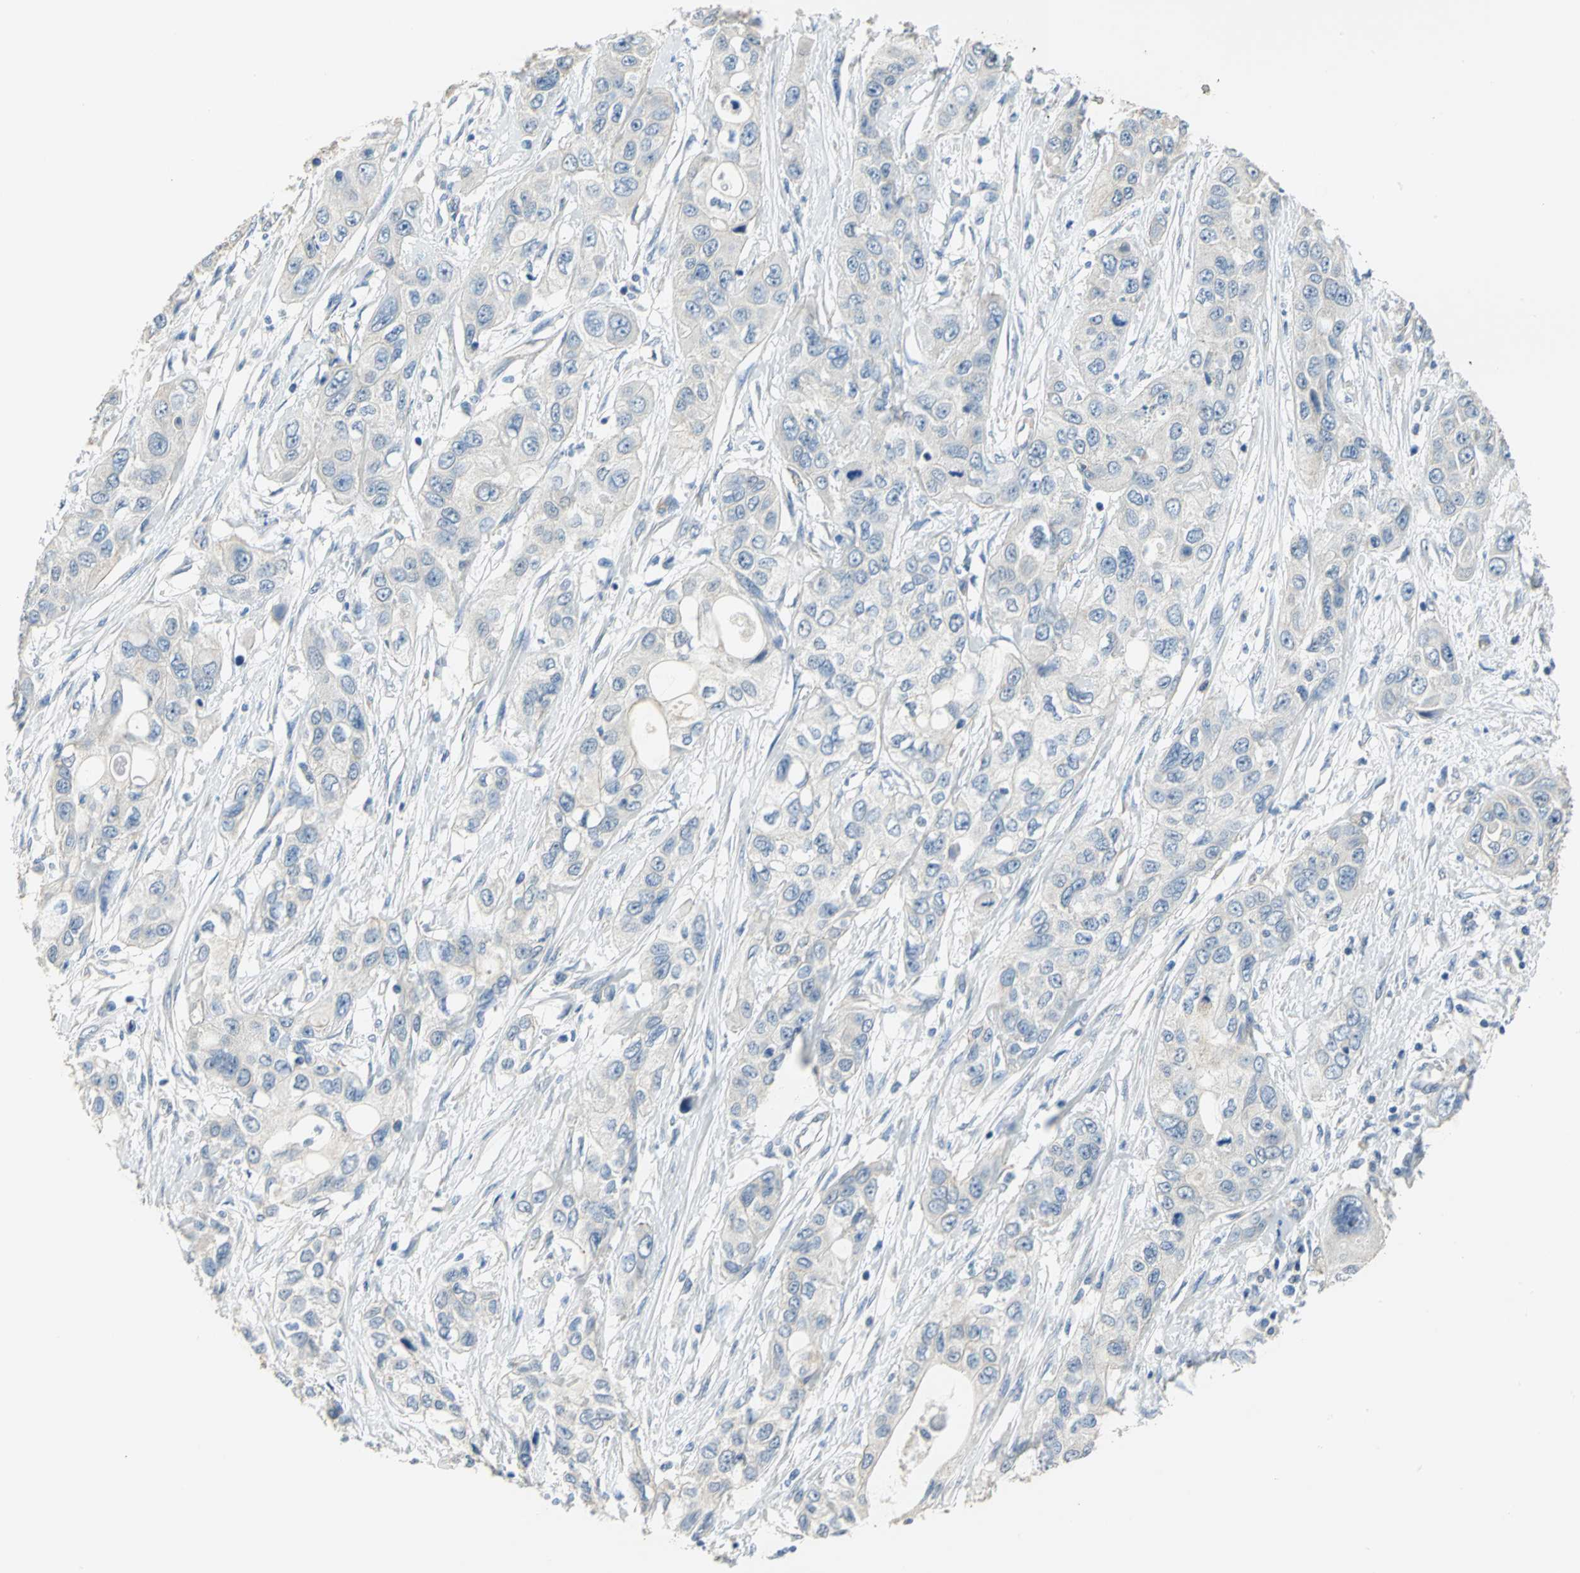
{"staining": {"intensity": "negative", "quantity": "none", "location": "none"}, "tissue": "pancreatic cancer", "cell_type": "Tumor cells", "image_type": "cancer", "snomed": [{"axis": "morphology", "description": "Adenocarcinoma, NOS"}, {"axis": "topography", "description": "Pancreas"}], "caption": "Immunohistochemistry (IHC) photomicrograph of adenocarcinoma (pancreatic) stained for a protein (brown), which reveals no expression in tumor cells.", "gene": "HTR1F", "patient": {"sex": "female", "age": 70}}